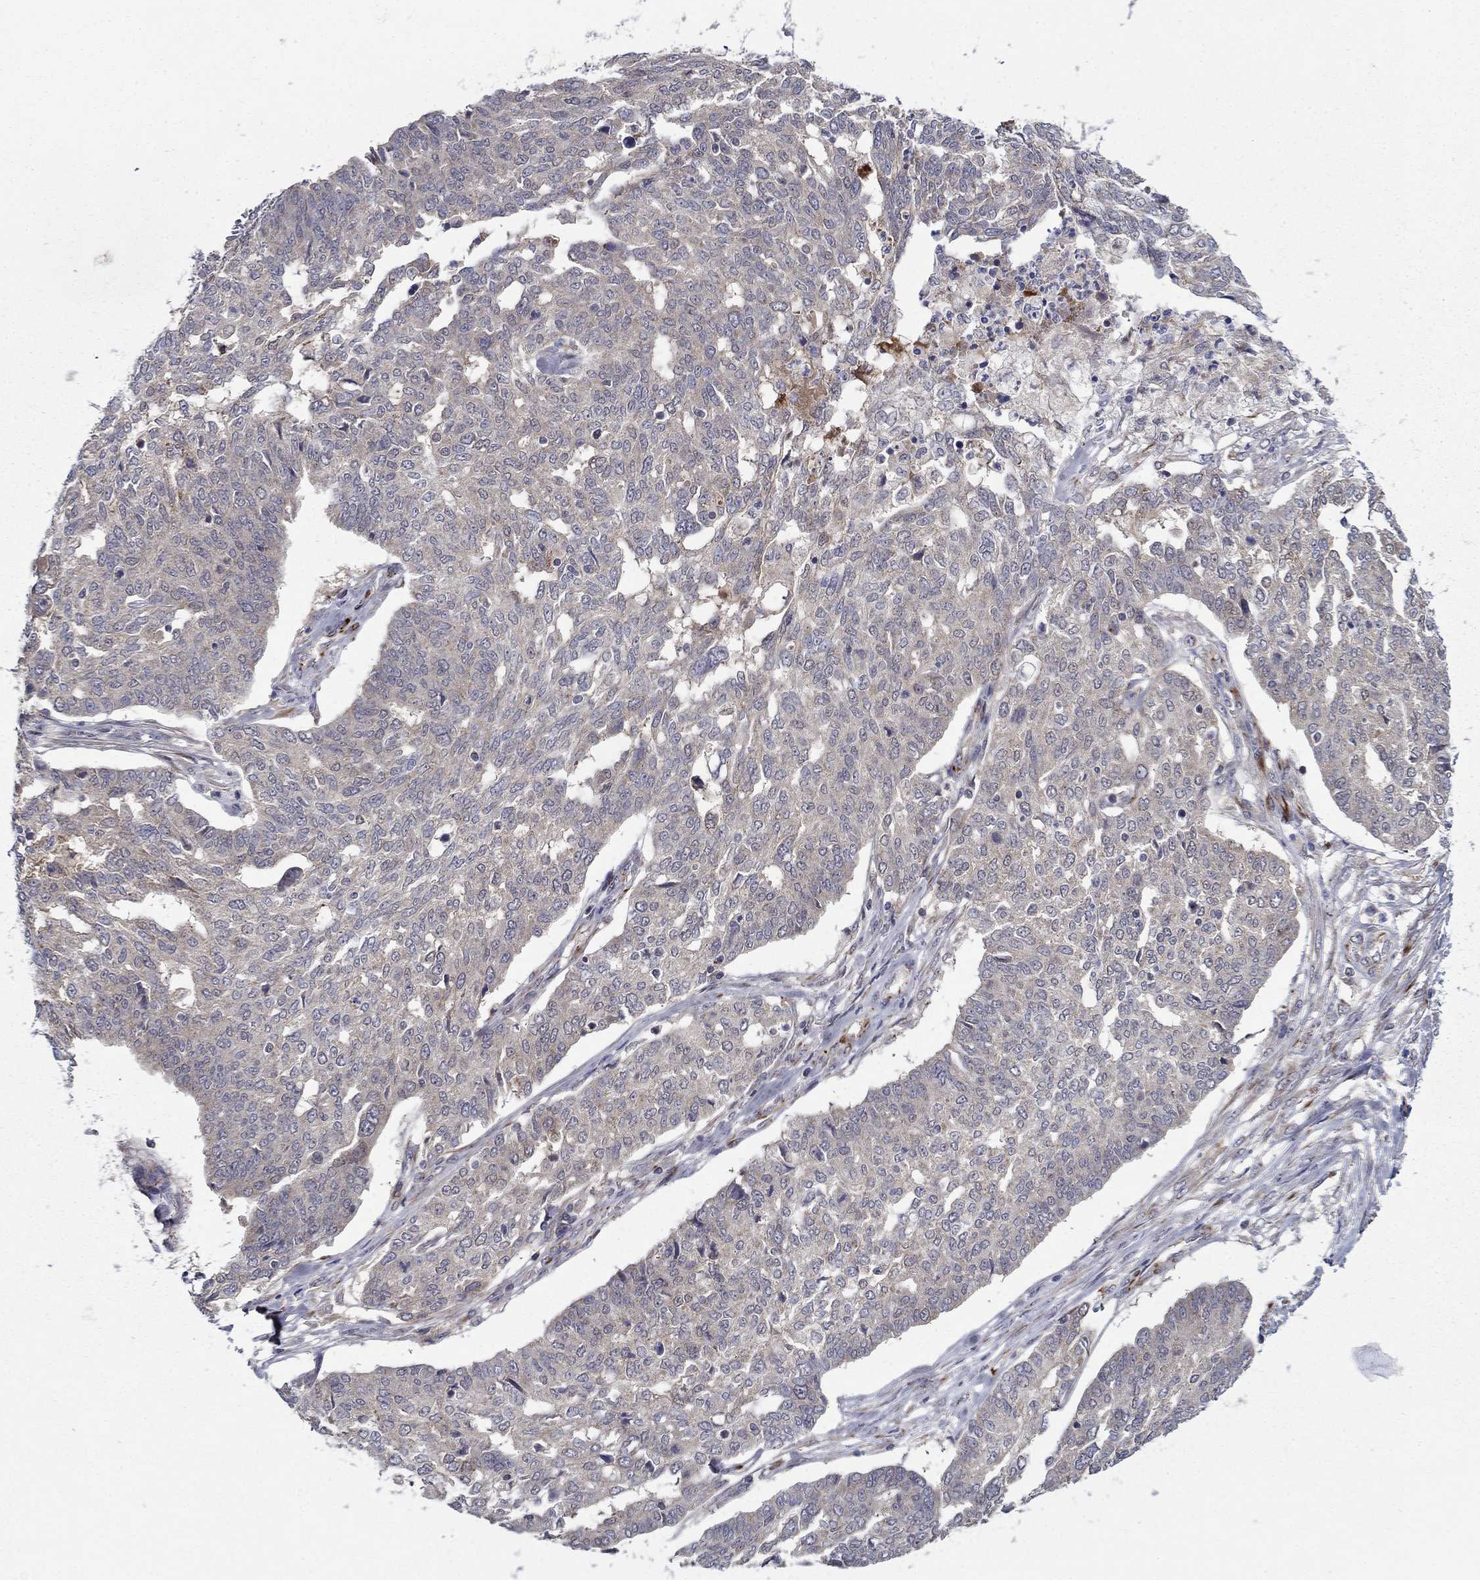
{"staining": {"intensity": "negative", "quantity": "none", "location": "none"}, "tissue": "ovarian cancer", "cell_type": "Tumor cells", "image_type": "cancer", "snomed": [{"axis": "morphology", "description": "Cystadenocarcinoma, serous, NOS"}, {"axis": "topography", "description": "Ovary"}], "caption": "There is no significant positivity in tumor cells of ovarian serous cystadenocarcinoma.", "gene": "LACTB2", "patient": {"sex": "female", "age": 67}}